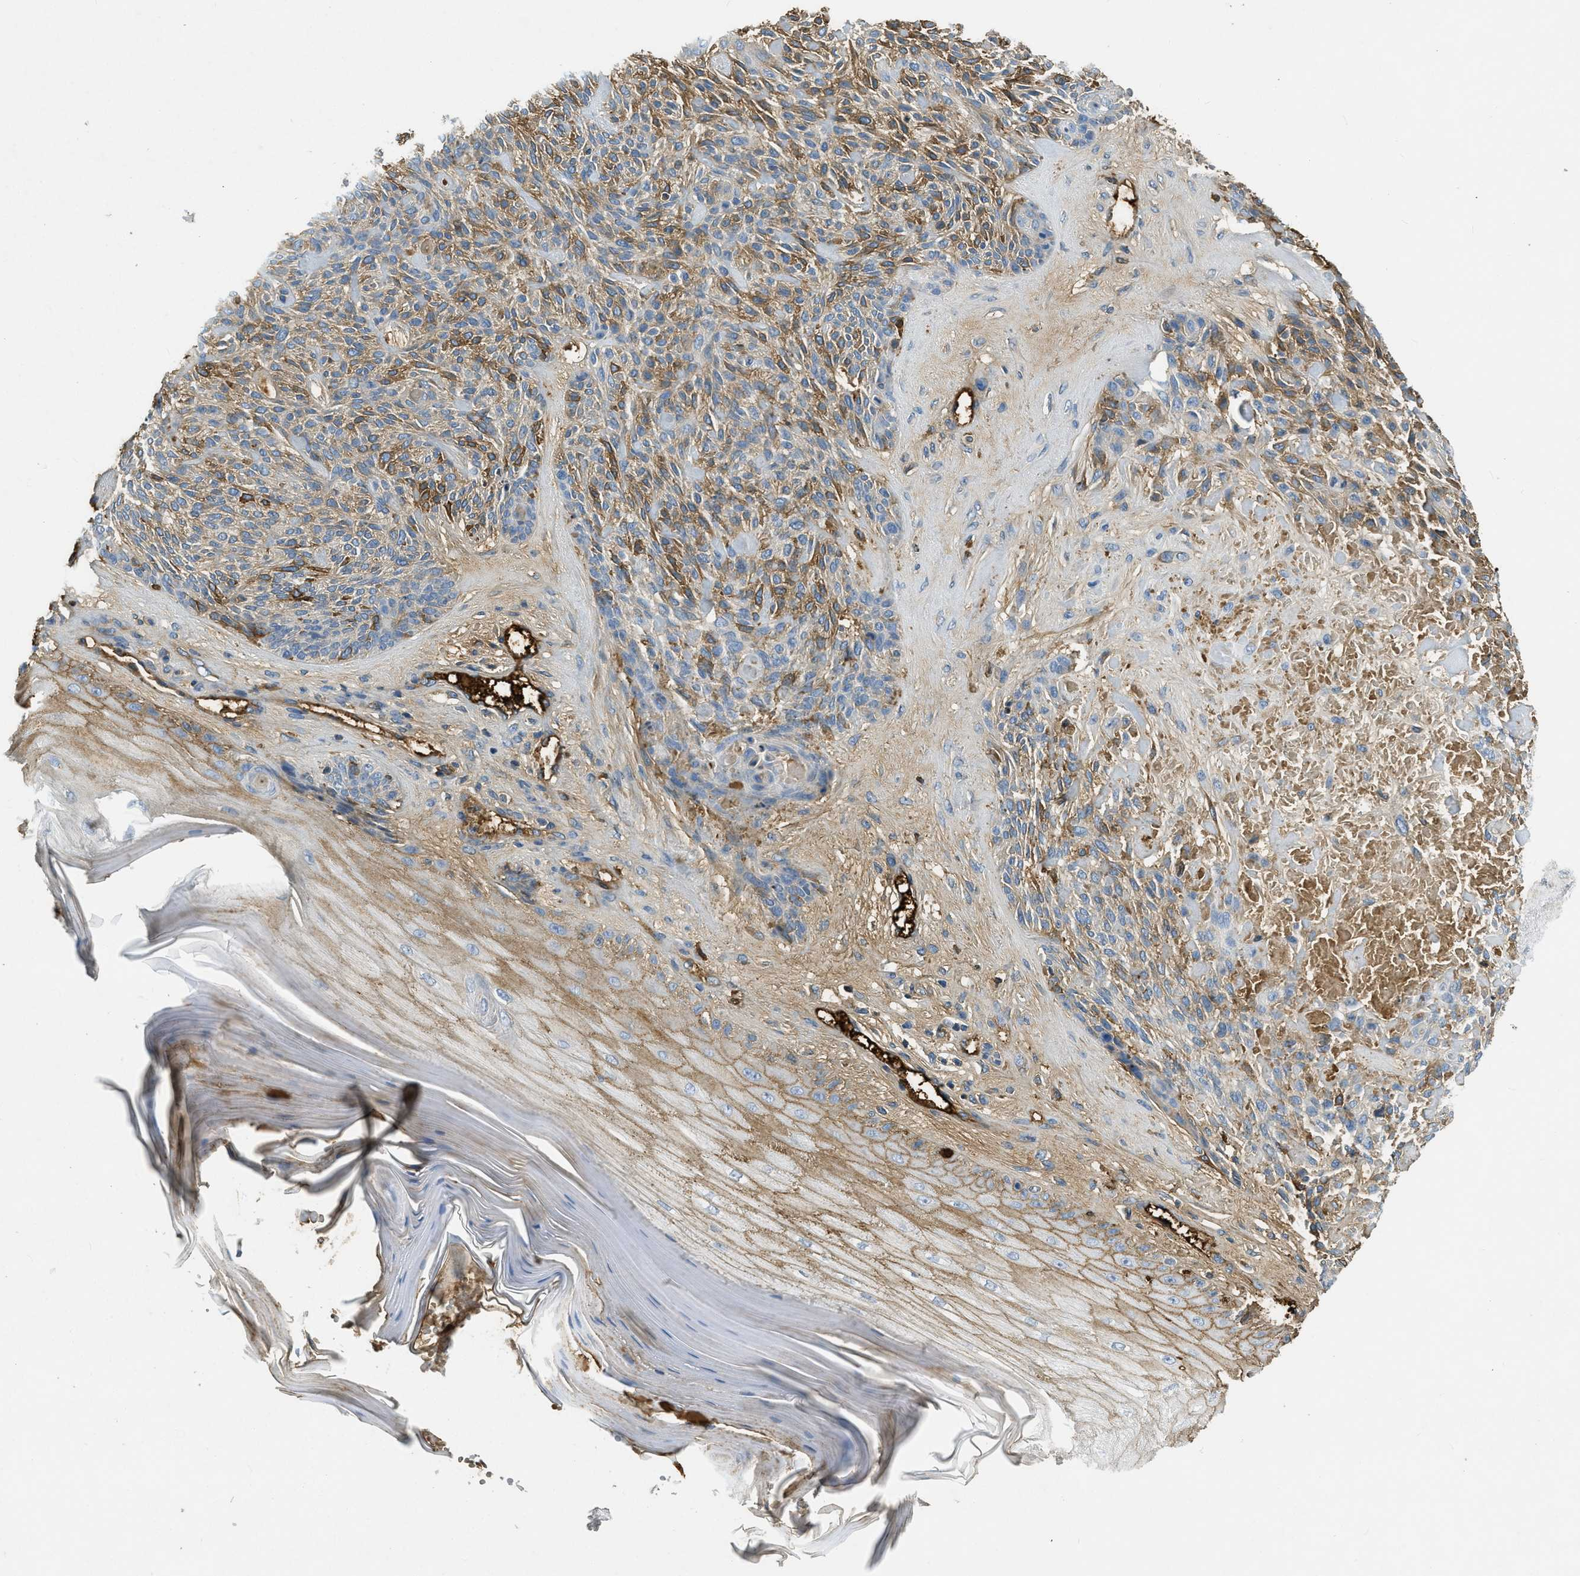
{"staining": {"intensity": "moderate", "quantity": ">75%", "location": "cytoplasmic/membranous"}, "tissue": "skin cancer", "cell_type": "Tumor cells", "image_type": "cancer", "snomed": [{"axis": "morphology", "description": "Basal cell carcinoma"}, {"axis": "topography", "description": "Skin"}], "caption": "Skin basal cell carcinoma was stained to show a protein in brown. There is medium levels of moderate cytoplasmic/membranous staining in approximately >75% of tumor cells. (Brightfield microscopy of DAB IHC at high magnification).", "gene": "PRTN3", "patient": {"sex": "male", "age": 55}}